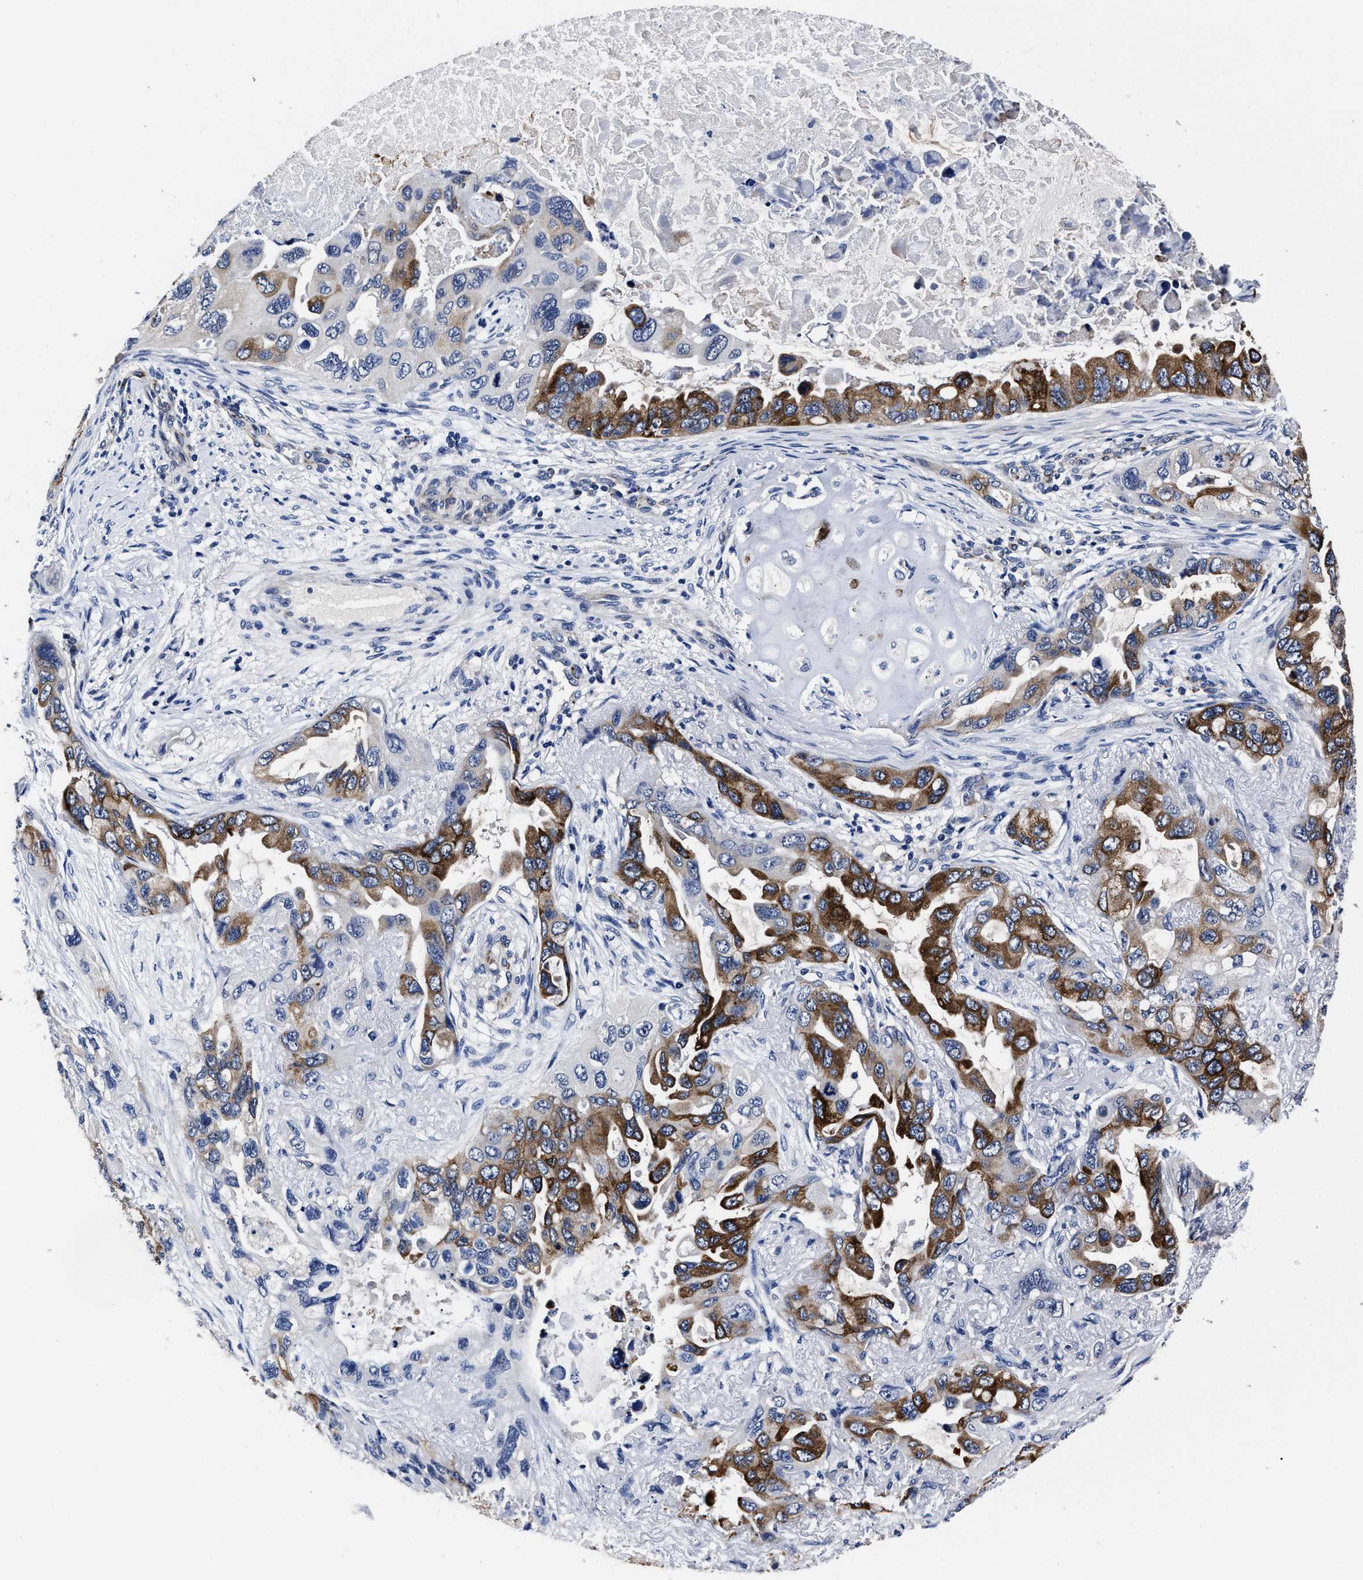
{"staining": {"intensity": "strong", "quantity": "25%-75%", "location": "cytoplasmic/membranous"}, "tissue": "lung cancer", "cell_type": "Tumor cells", "image_type": "cancer", "snomed": [{"axis": "morphology", "description": "Squamous cell carcinoma, NOS"}, {"axis": "topography", "description": "Lung"}], "caption": "Brown immunohistochemical staining in human lung squamous cell carcinoma demonstrates strong cytoplasmic/membranous expression in about 25%-75% of tumor cells.", "gene": "OLFML2A", "patient": {"sex": "female", "age": 73}}